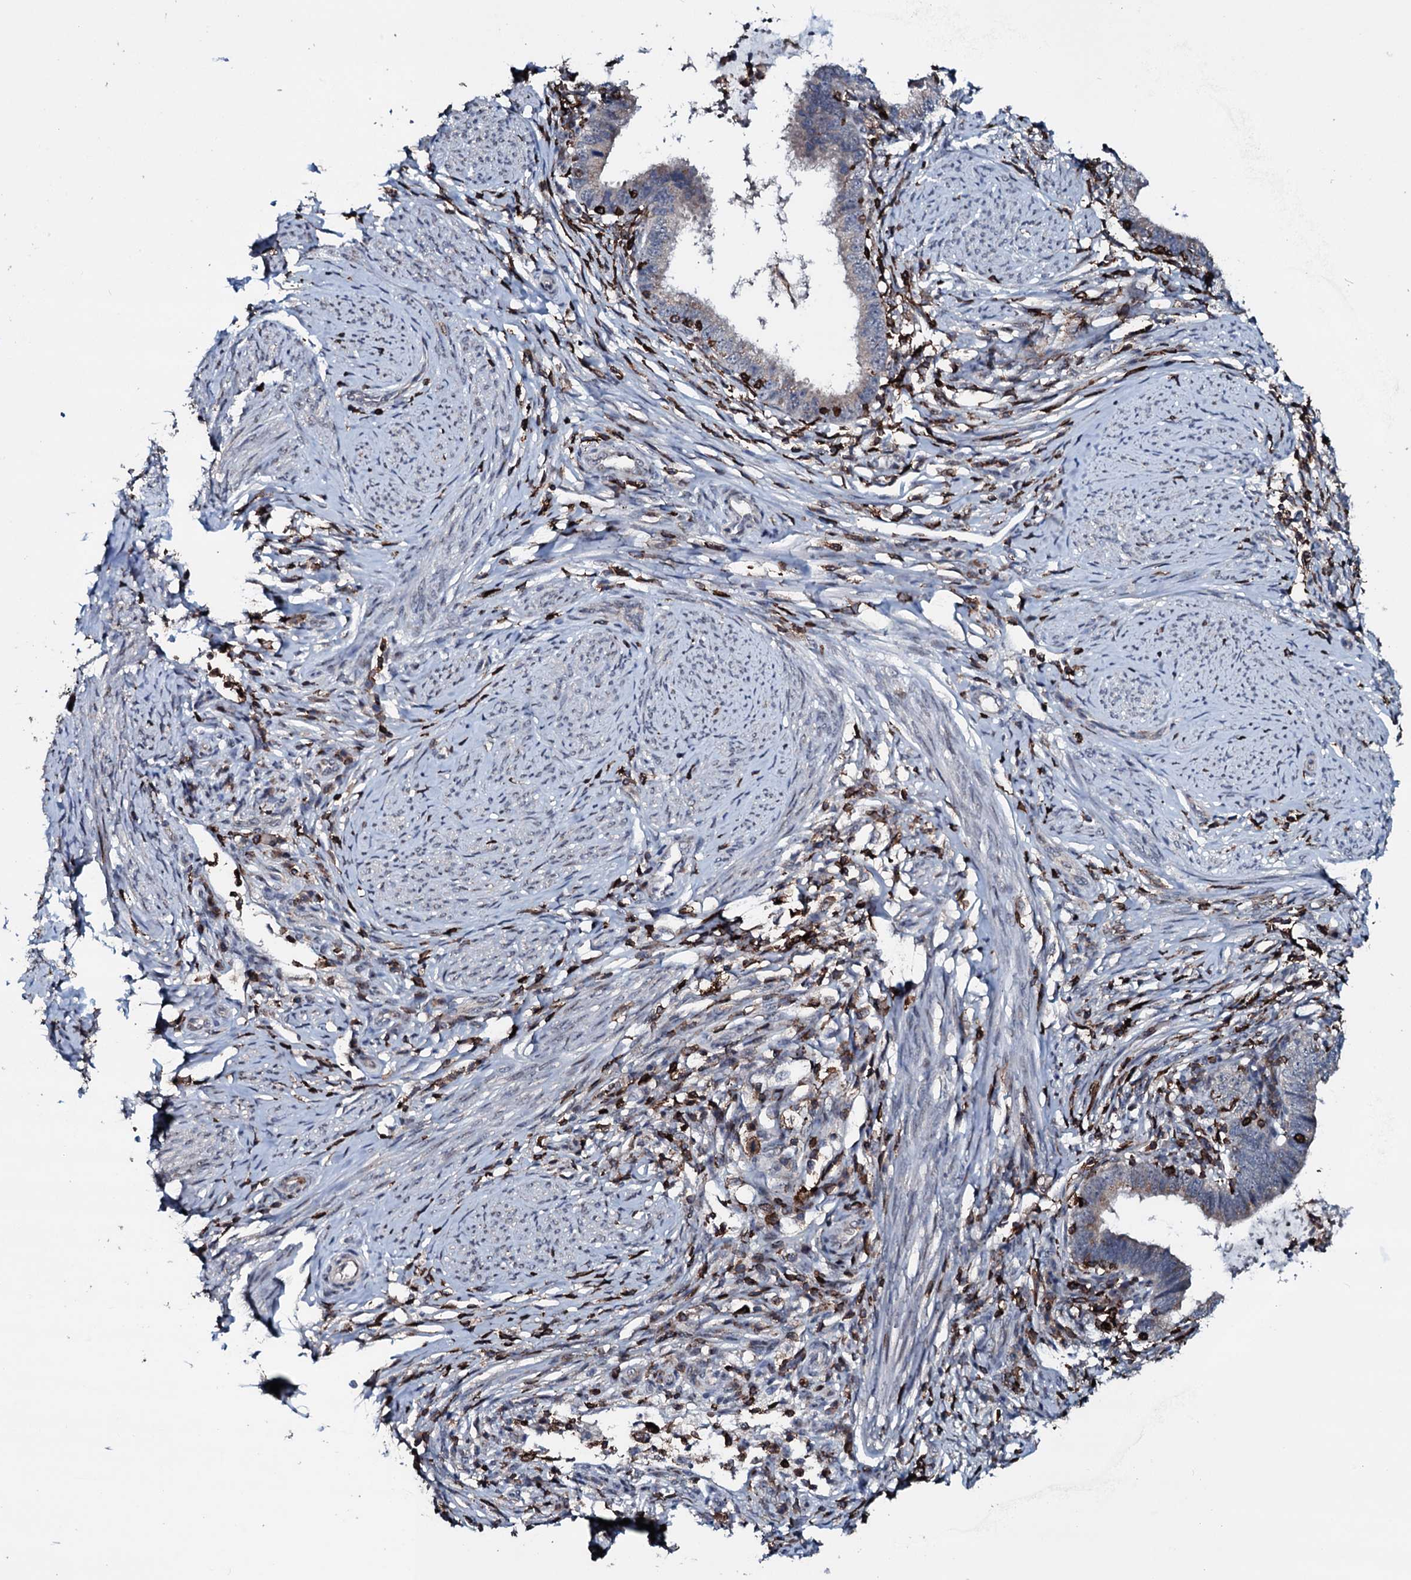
{"staining": {"intensity": "negative", "quantity": "none", "location": "none"}, "tissue": "cervical cancer", "cell_type": "Tumor cells", "image_type": "cancer", "snomed": [{"axis": "morphology", "description": "Adenocarcinoma, NOS"}, {"axis": "topography", "description": "Cervix"}], "caption": "The immunohistochemistry micrograph has no significant expression in tumor cells of cervical cancer tissue.", "gene": "OGFOD2", "patient": {"sex": "female", "age": 36}}